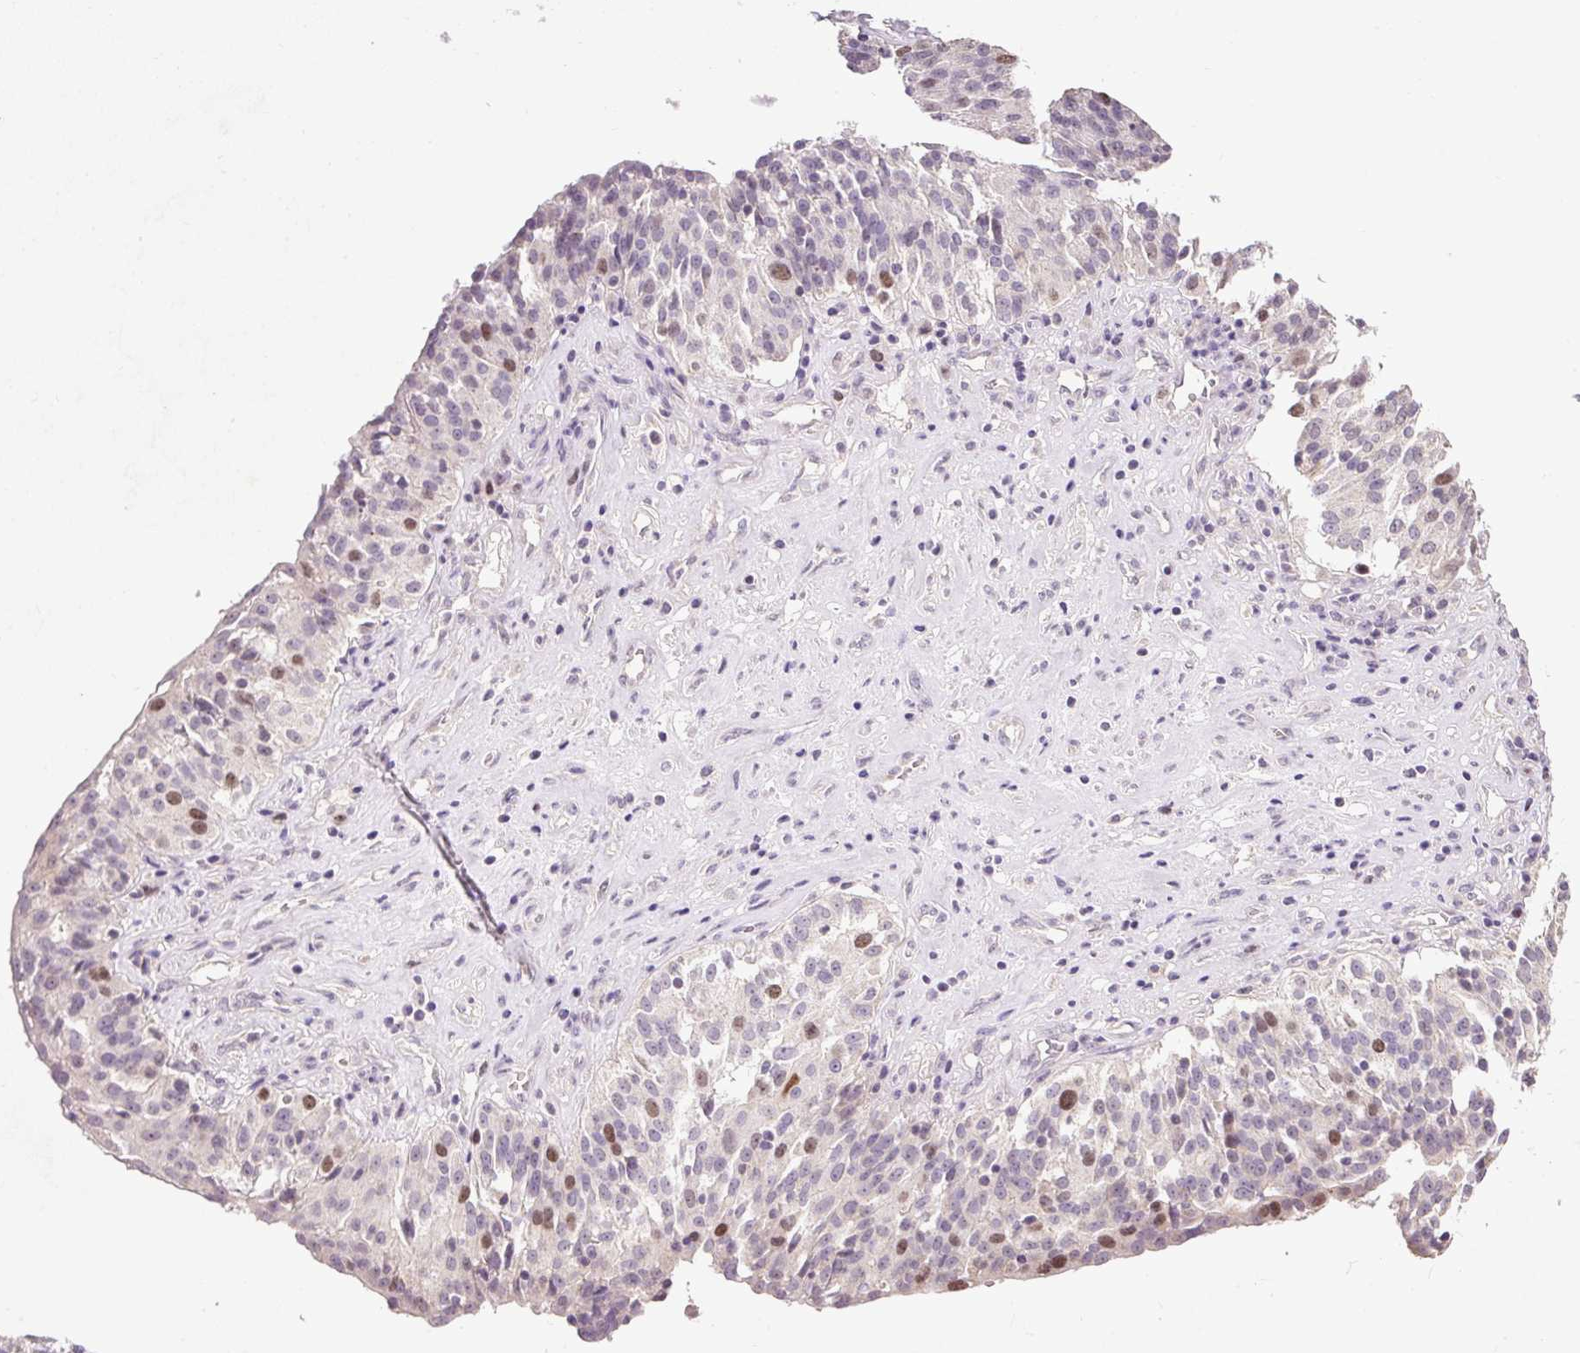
{"staining": {"intensity": "moderate", "quantity": "25%-75%", "location": "nuclear"}, "tissue": "ovarian cancer", "cell_type": "Tumor cells", "image_type": "cancer", "snomed": [{"axis": "morphology", "description": "Cystadenocarcinoma, serous, NOS"}, {"axis": "topography", "description": "Ovary"}], "caption": "This is a histology image of immunohistochemistry (IHC) staining of ovarian cancer (serous cystadenocarcinoma), which shows moderate expression in the nuclear of tumor cells.", "gene": "RACGAP1", "patient": {"sex": "female", "age": 59}}